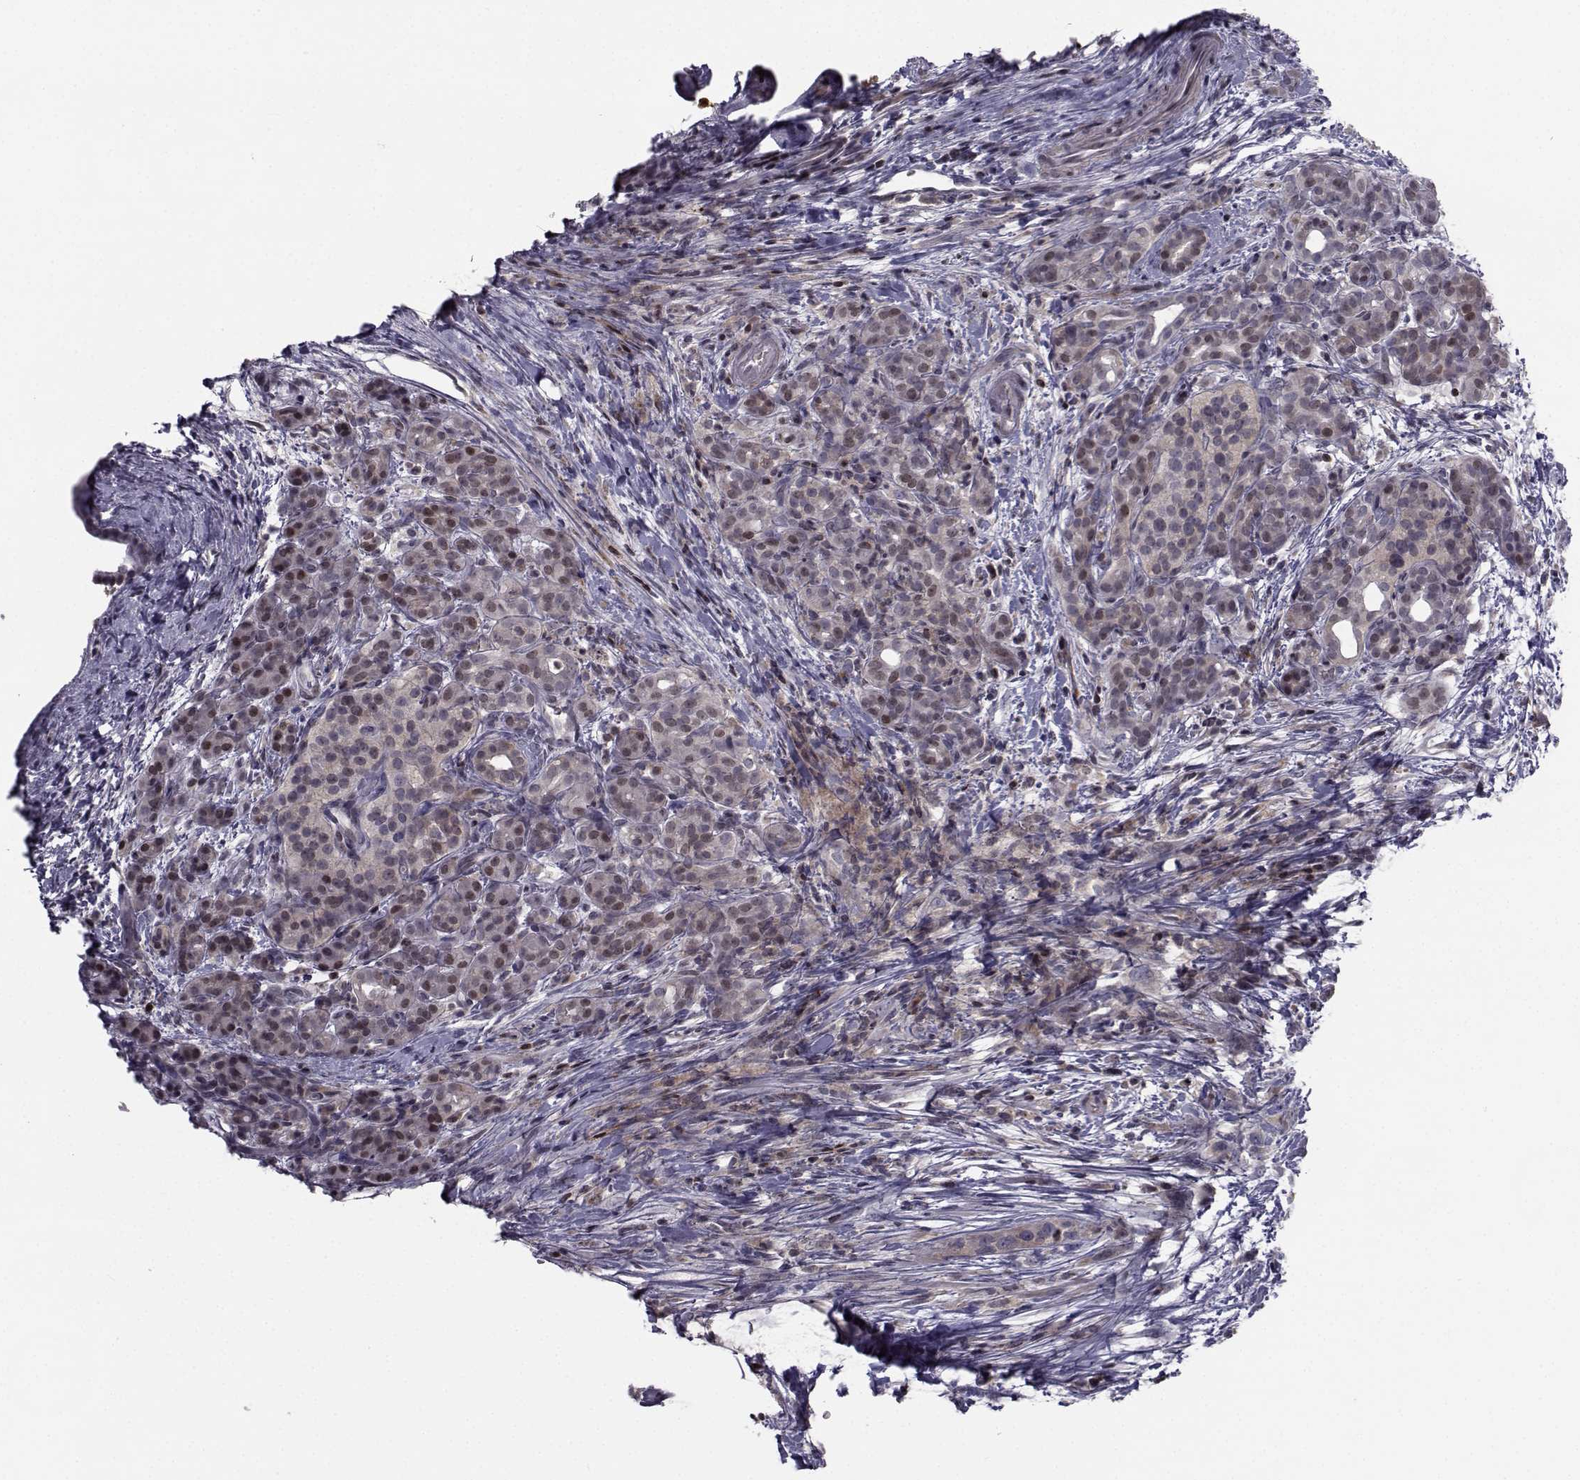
{"staining": {"intensity": "moderate", "quantity": "<25%", "location": "nuclear"}, "tissue": "pancreatic cancer", "cell_type": "Tumor cells", "image_type": "cancer", "snomed": [{"axis": "morphology", "description": "Adenocarcinoma, NOS"}, {"axis": "topography", "description": "Pancreas"}], "caption": "Adenocarcinoma (pancreatic) stained with a brown dye exhibits moderate nuclear positive positivity in about <25% of tumor cells.", "gene": "PCP4L1", "patient": {"sex": "male", "age": 44}}